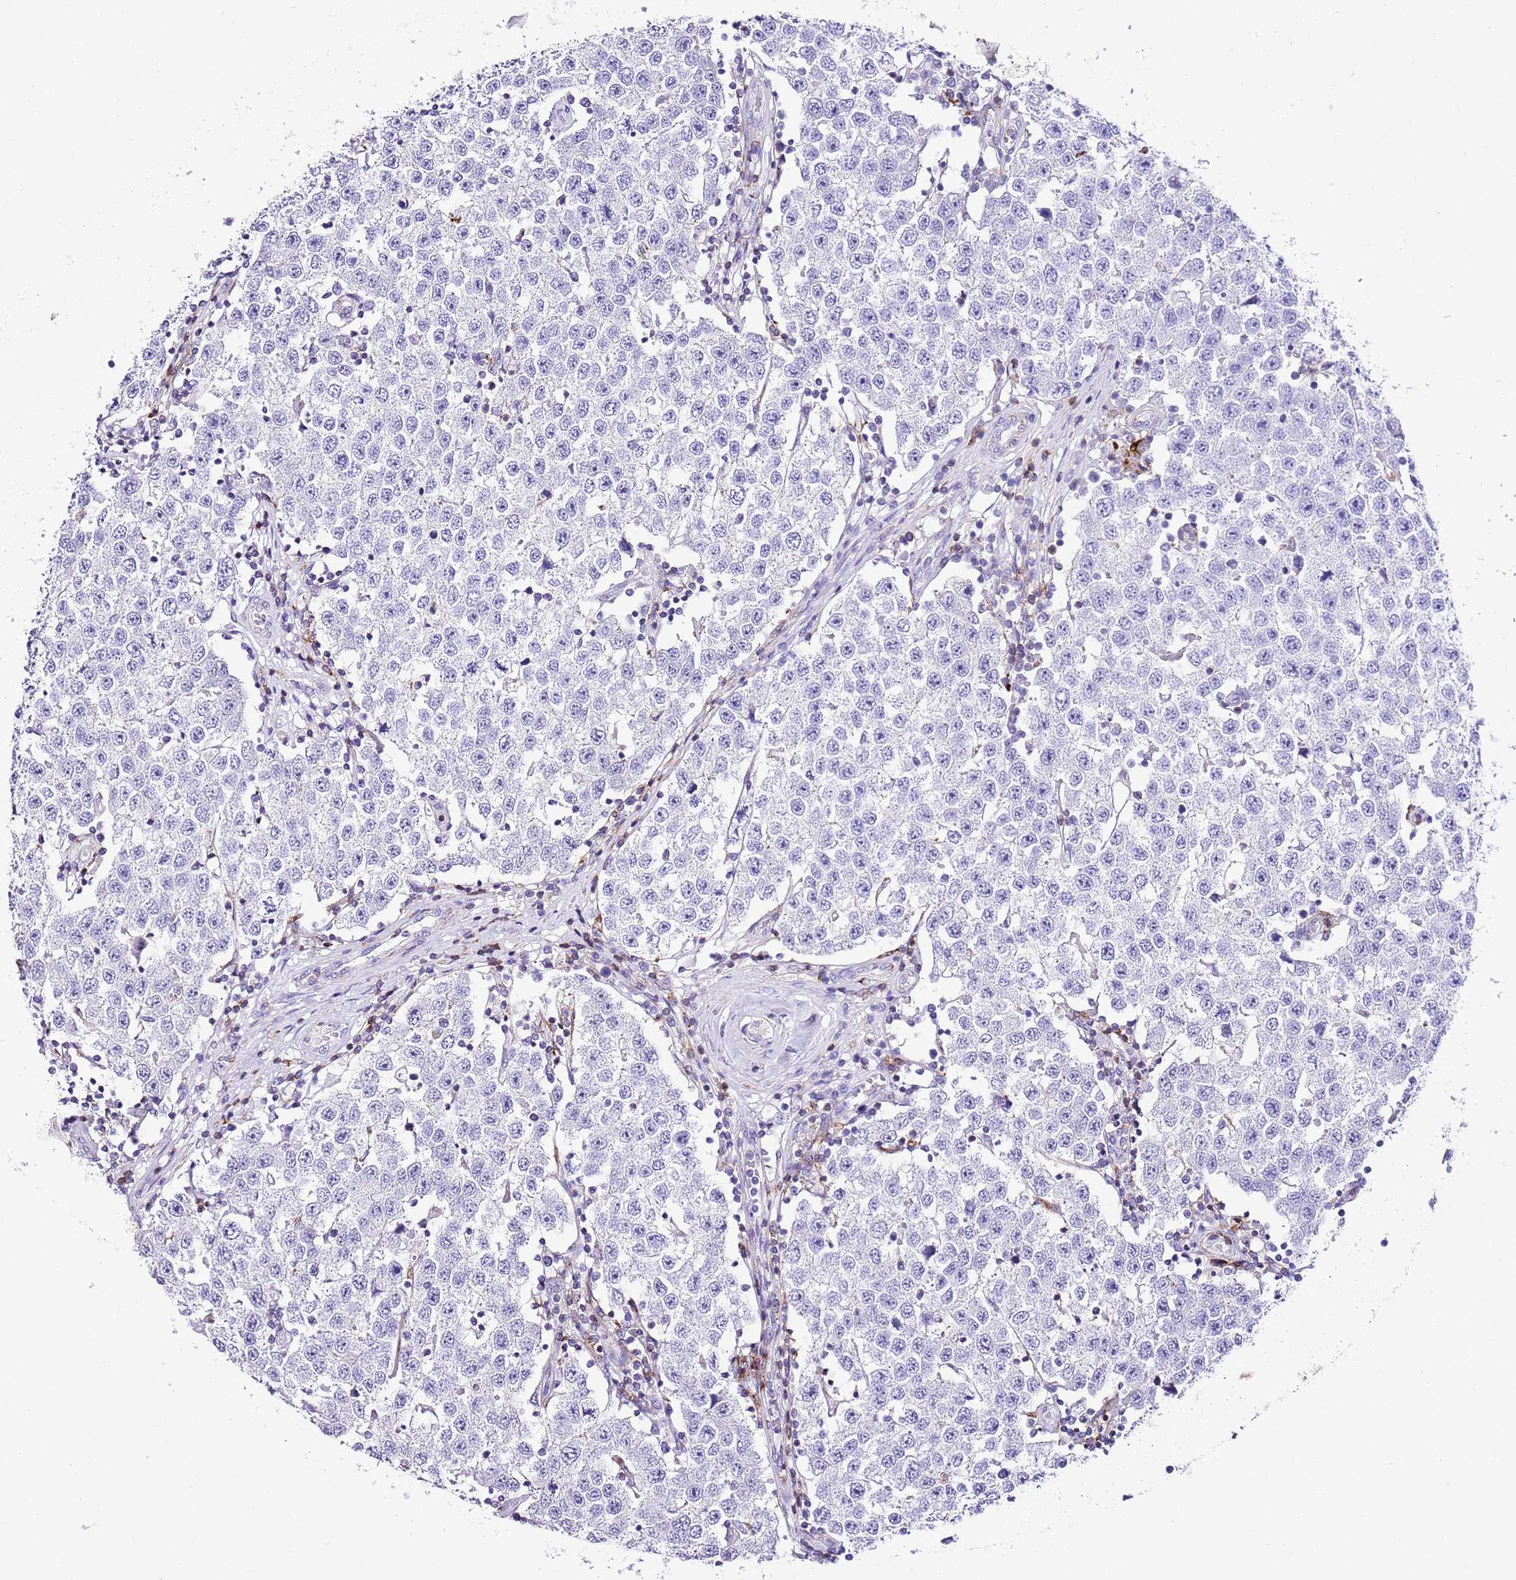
{"staining": {"intensity": "negative", "quantity": "none", "location": "none"}, "tissue": "testis cancer", "cell_type": "Tumor cells", "image_type": "cancer", "snomed": [{"axis": "morphology", "description": "Seminoma, NOS"}, {"axis": "topography", "description": "Testis"}], "caption": "IHC histopathology image of neoplastic tissue: seminoma (testis) stained with DAB (3,3'-diaminobenzidine) exhibits no significant protein expression in tumor cells. (Stains: DAB (3,3'-diaminobenzidine) IHC with hematoxylin counter stain, Microscopy: brightfield microscopy at high magnification).", "gene": "ALDH3A1", "patient": {"sex": "male", "age": 34}}